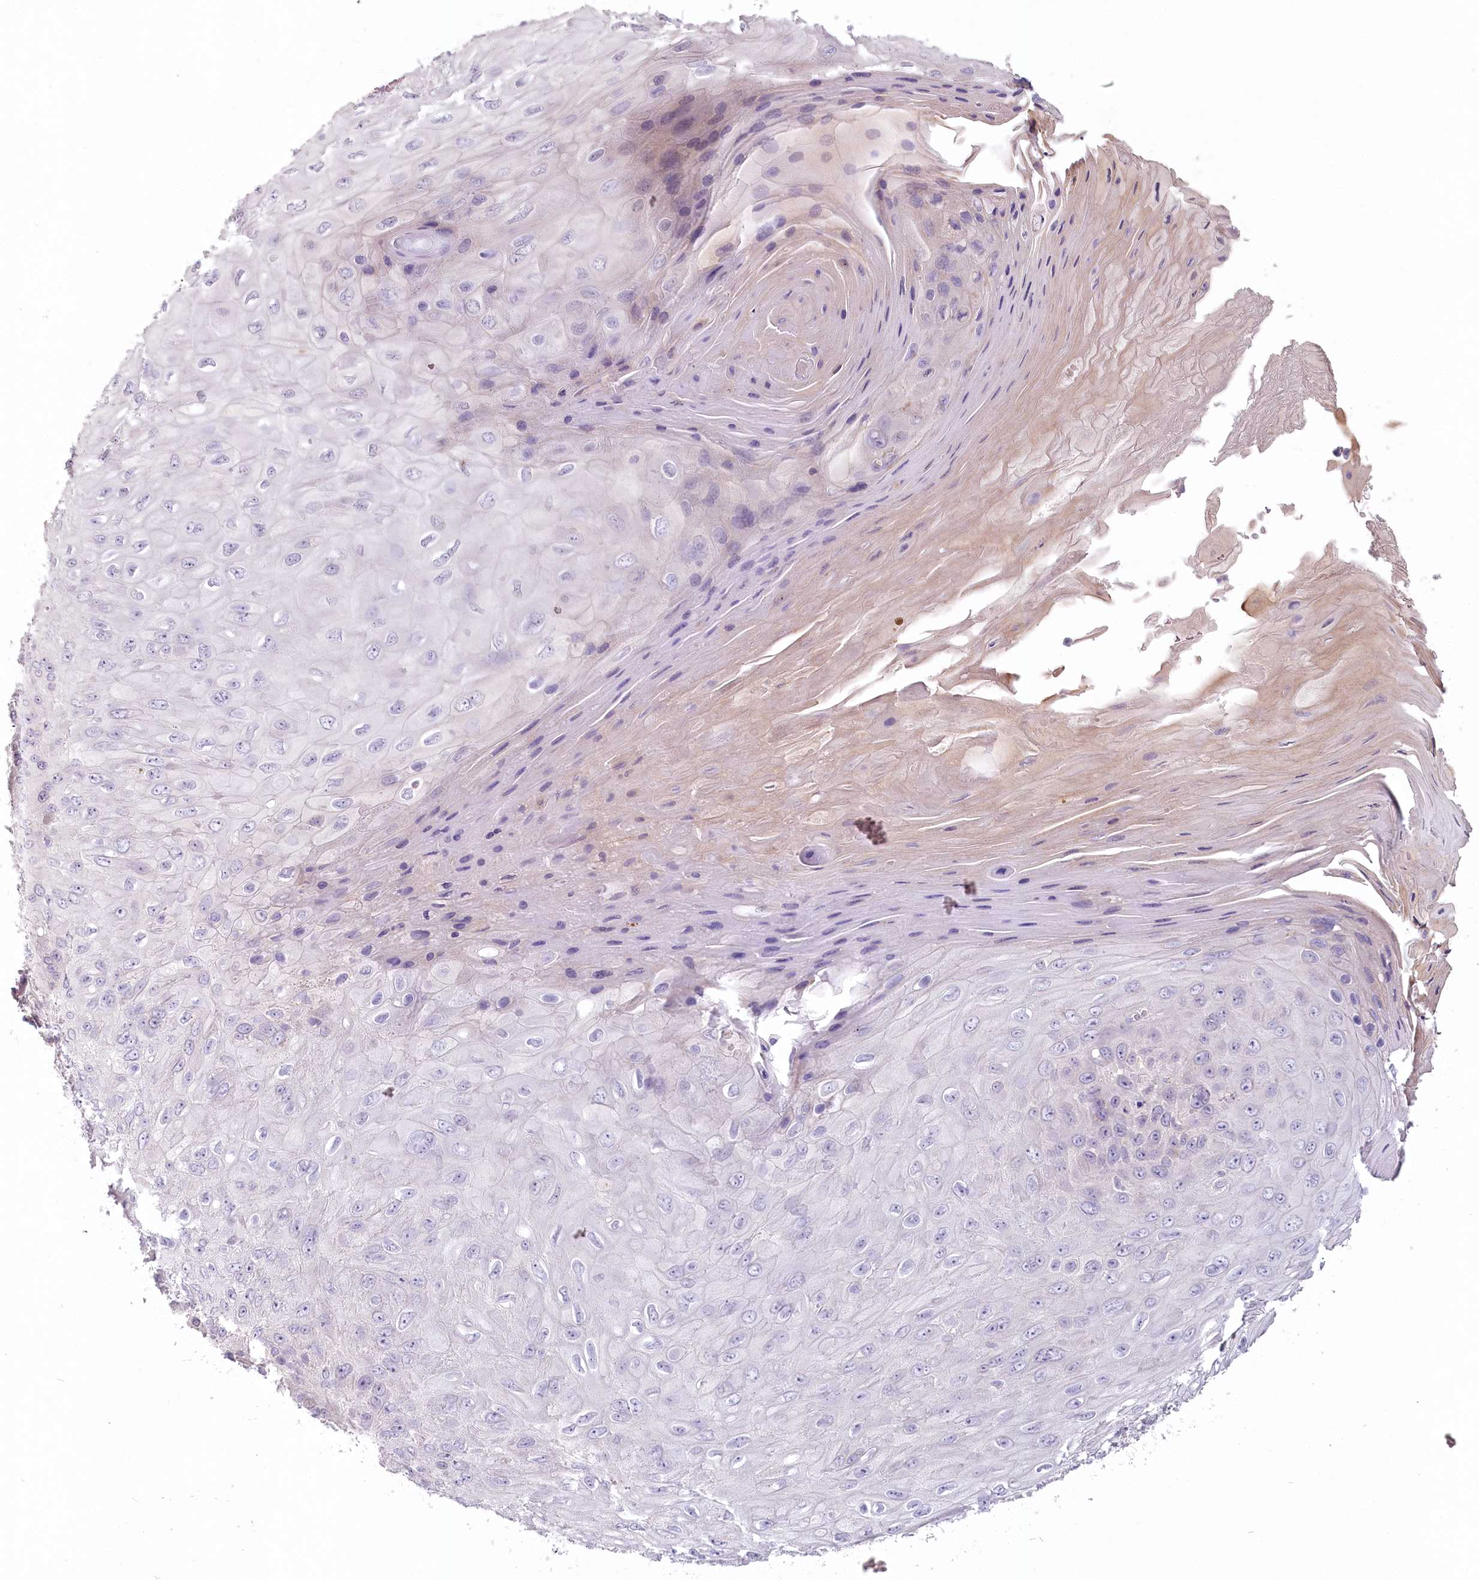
{"staining": {"intensity": "negative", "quantity": "none", "location": "none"}, "tissue": "skin cancer", "cell_type": "Tumor cells", "image_type": "cancer", "snomed": [{"axis": "morphology", "description": "Squamous cell carcinoma, NOS"}, {"axis": "topography", "description": "Skin"}], "caption": "This is a micrograph of IHC staining of skin squamous cell carcinoma, which shows no positivity in tumor cells.", "gene": "USP11", "patient": {"sex": "female", "age": 88}}